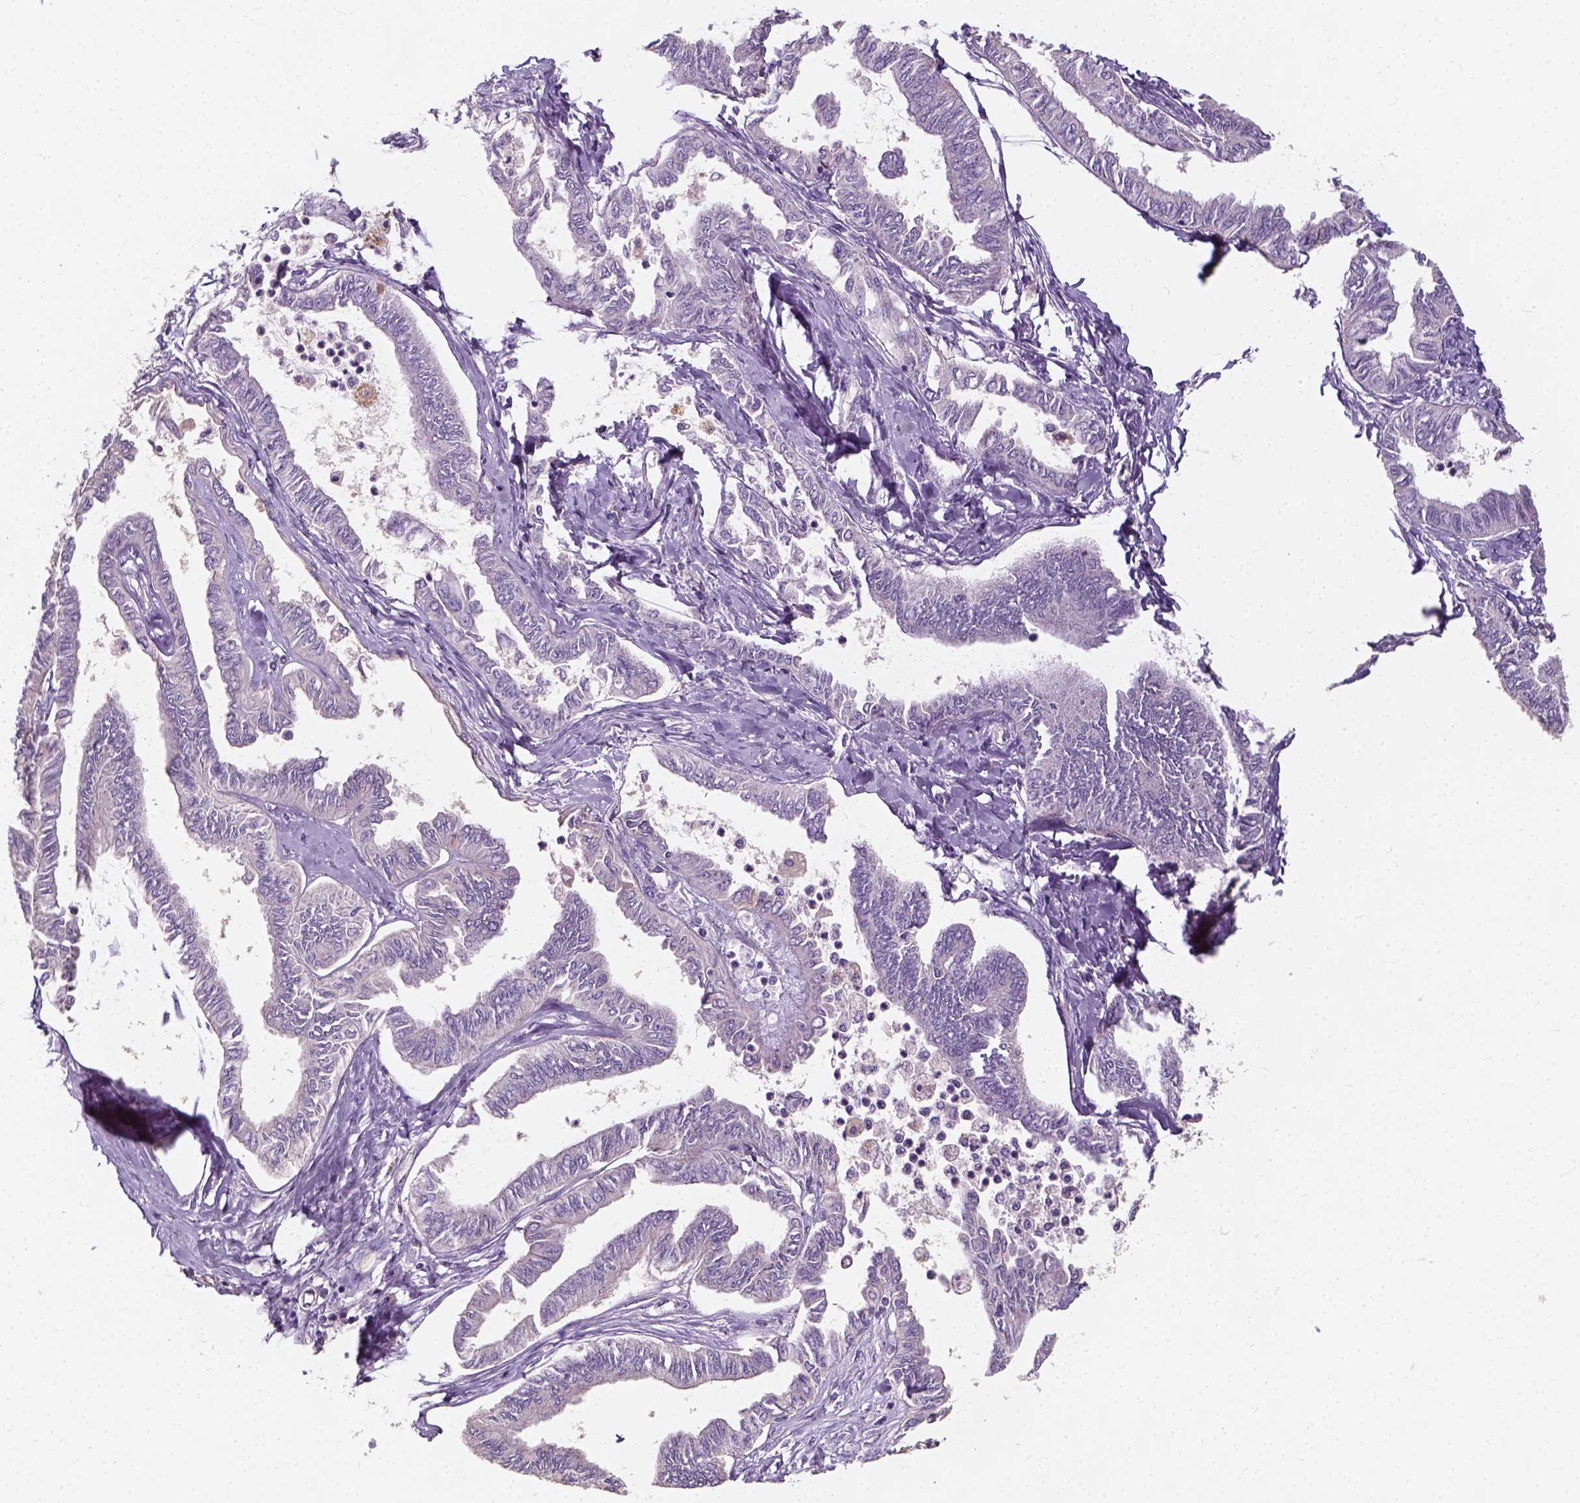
{"staining": {"intensity": "negative", "quantity": "none", "location": "none"}, "tissue": "ovarian cancer", "cell_type": "Tumor cells", "image_type": "cancer", "snomed": [{"axis": "morphology", "description": "Carcinoma, endometroid"}, {"axis": "topography", "description": "Ovary"}], "caption": "The image displays no significant staining in tumor cells of ovarian cancer.", "gene": "DHCR24", "patient": {"sex": "female", "age": 70}}